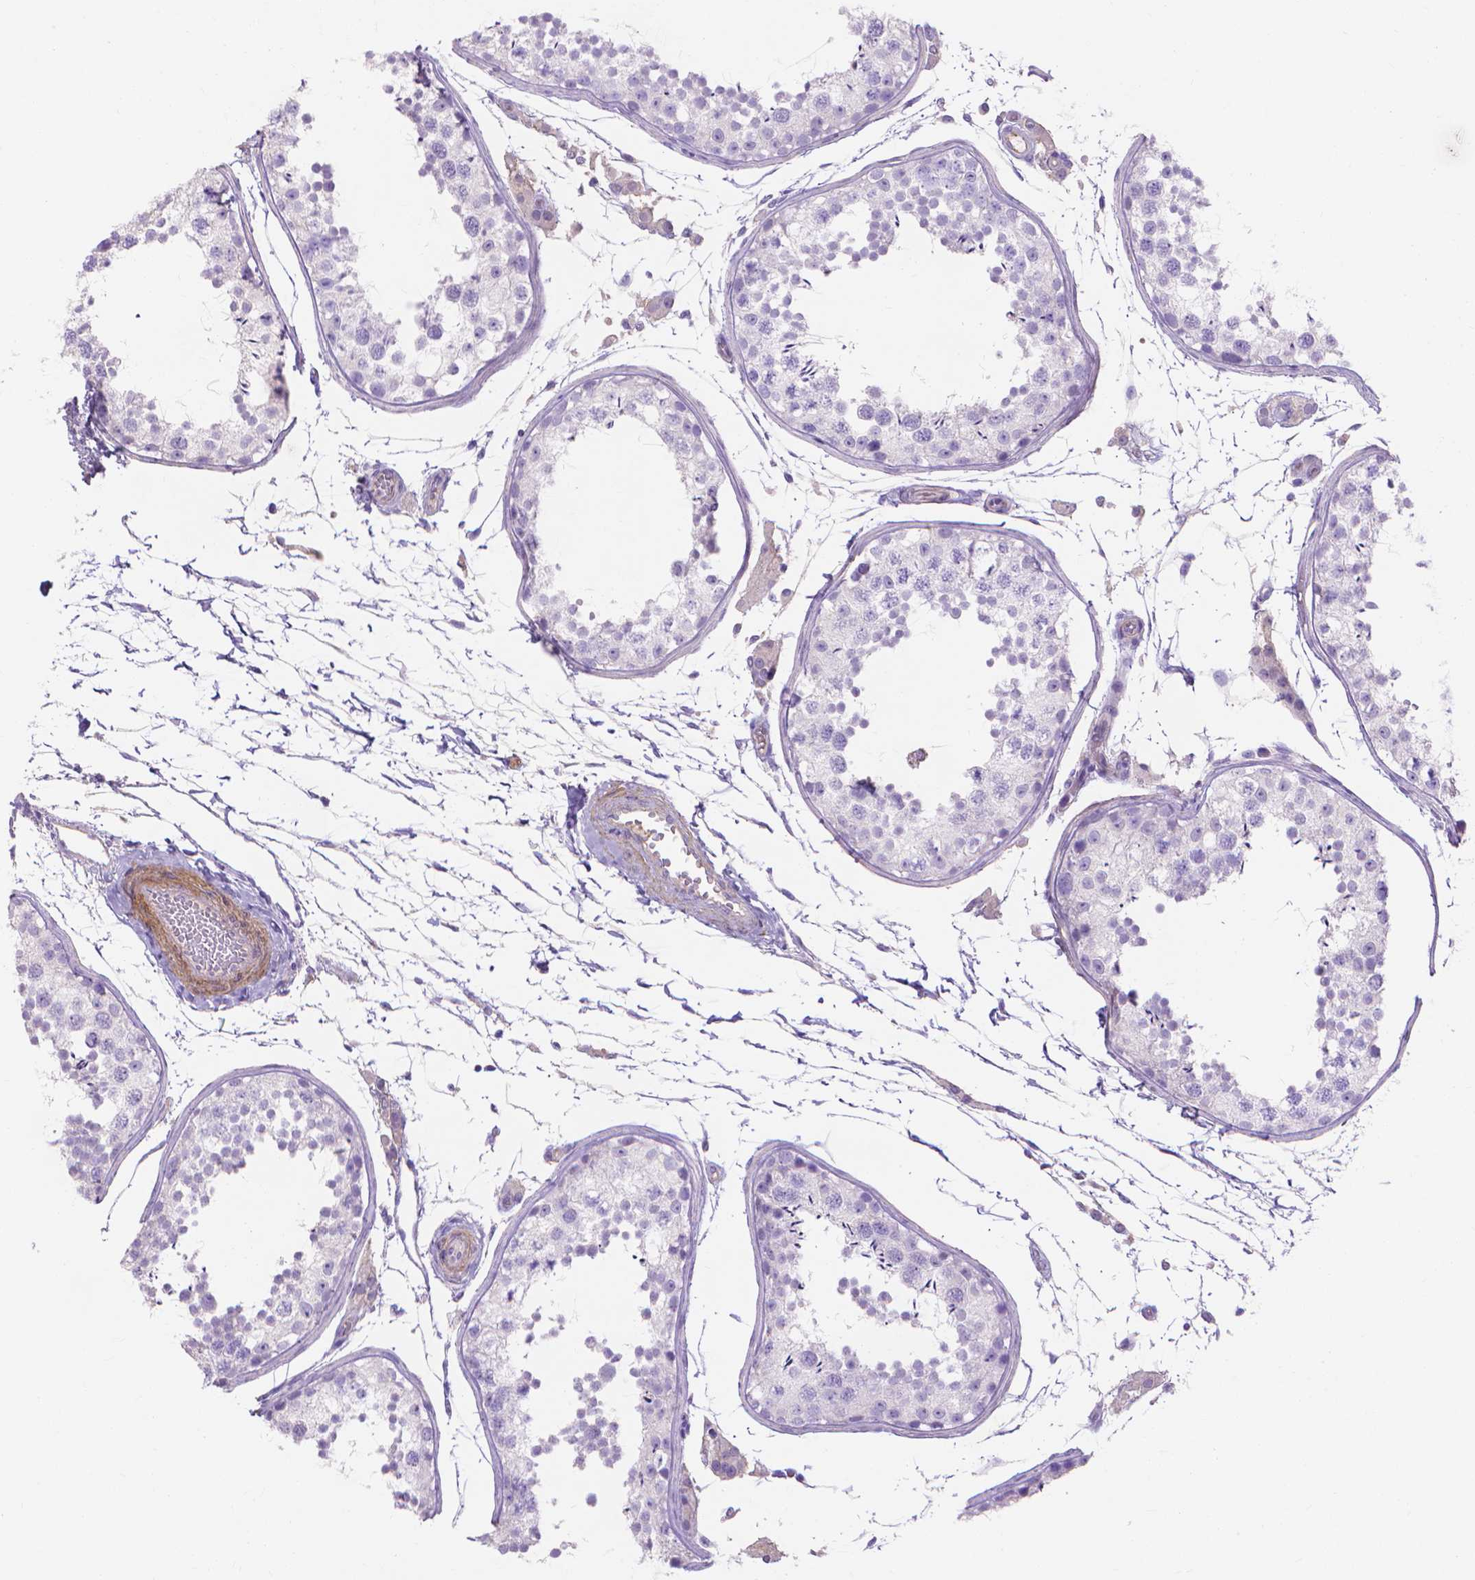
{"staining": {"intensity": "negative", "quantity": "none", "location": "none"}, "tissue": "testis", "cell_type": "Cells in seminiferous ducts", "image_type": "normal", "snomed": [{"axis": "morphology", "description": "Normal tissue, NOS"}, {"axis": "topography", "description": "Testis"}], "caption": "High magnification brightfield microscopy of normal testis stained with DAB (3,3'-diaminobenzidine) (brown) and counterstained with hematoxylin (blue): cells in seminiferous ducts show no significant positivity.", "gene": "MBLAC1", "patient": {"sex": "male", "age": 29}}